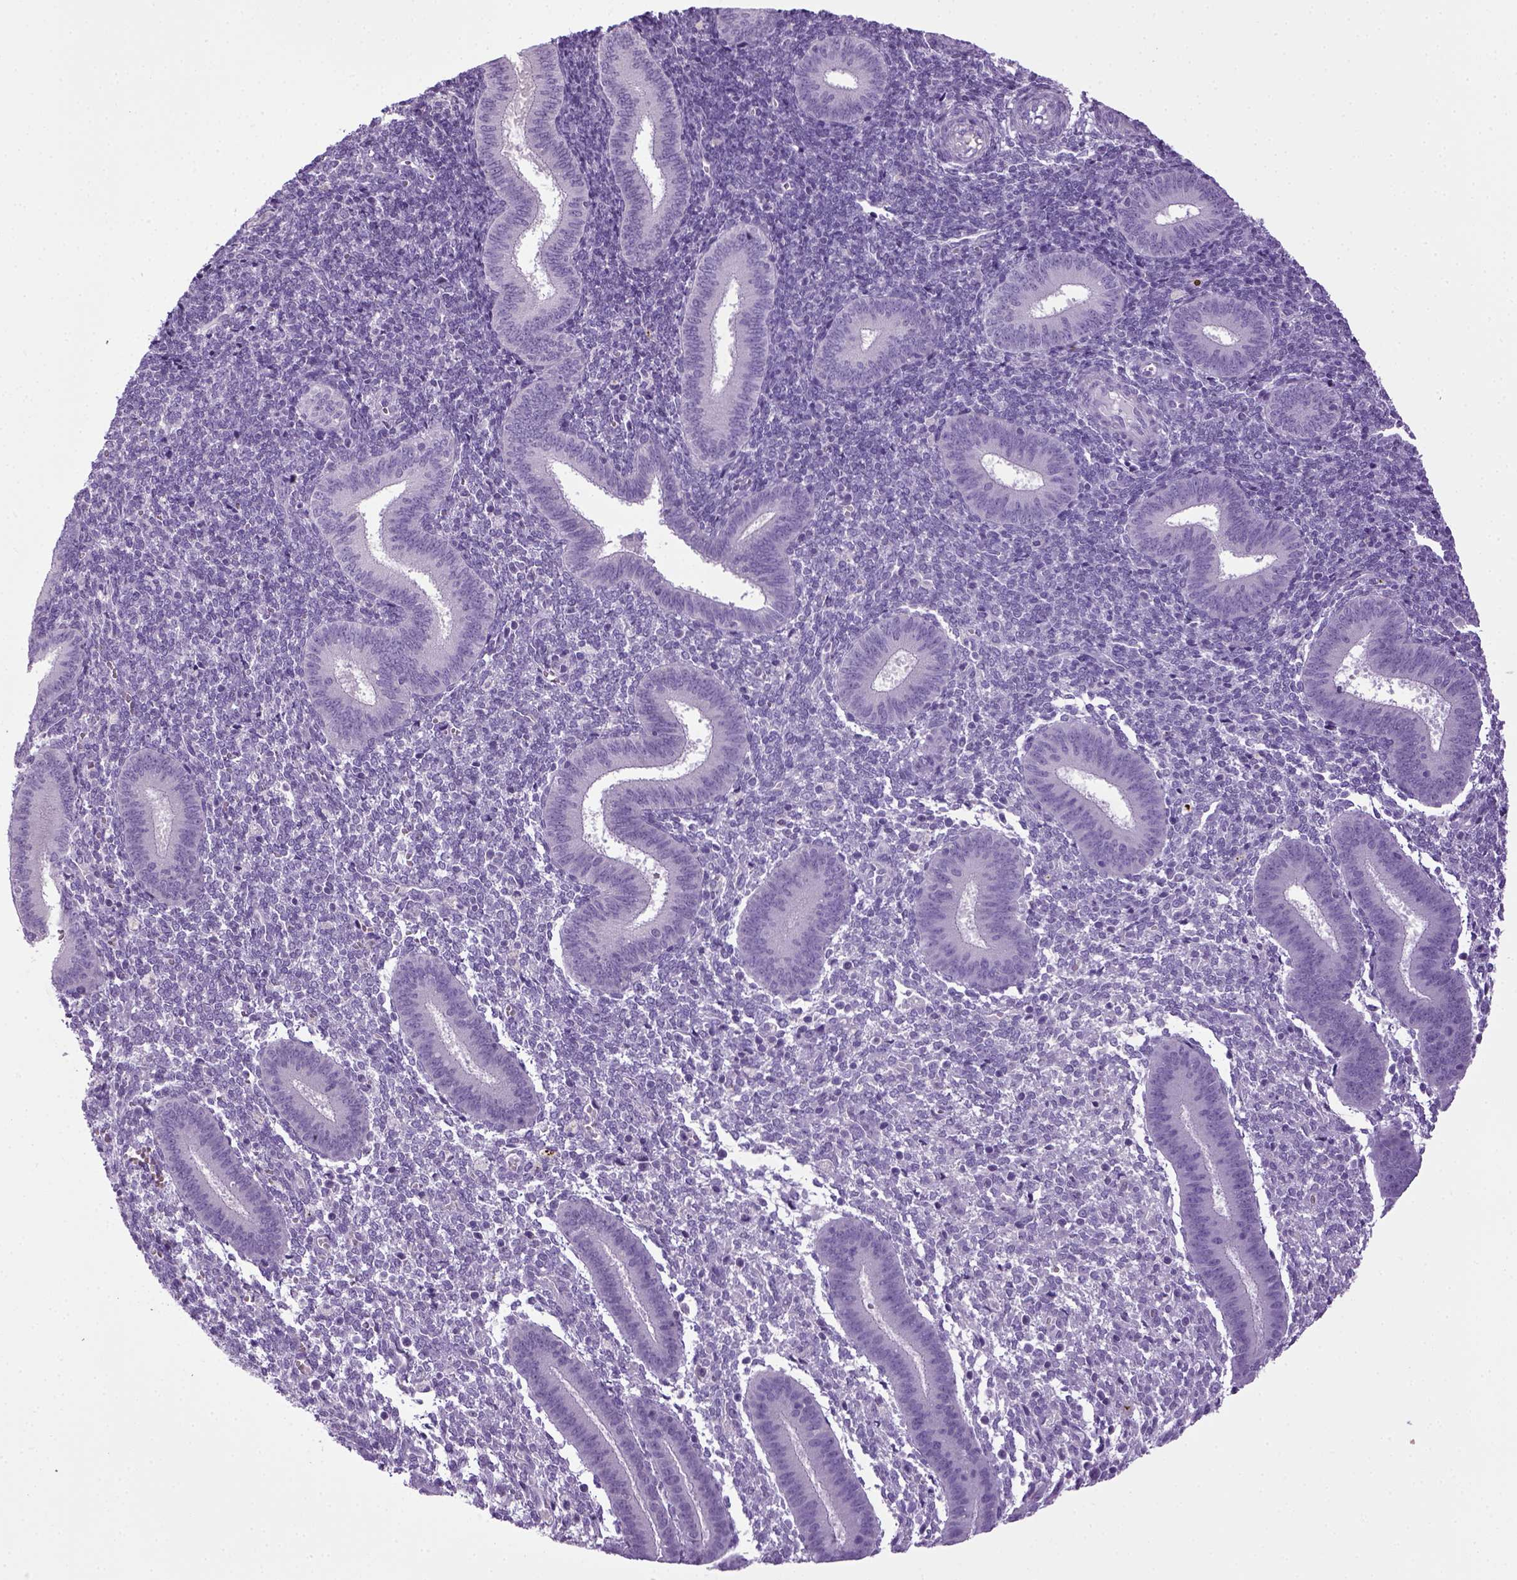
{"staining": {"intensity": "negative", "quantity": "none", "location": "none"}, "tissue": "endometrium", "cell_type": "Cells in endometrial stroma", "image_type": "normal", "snomed": [{"axis": "morphology", "description": "Normal tissue, NOS"}, {"axis": "topography", "description": "Endometrium"}], "caption": "This is an IHC histopathology image of normal human endometrium. There is no positivity in cells in endometrial stroma.", "gene": "HMCN2", "patient": {"sex": "female", "age": 25}}